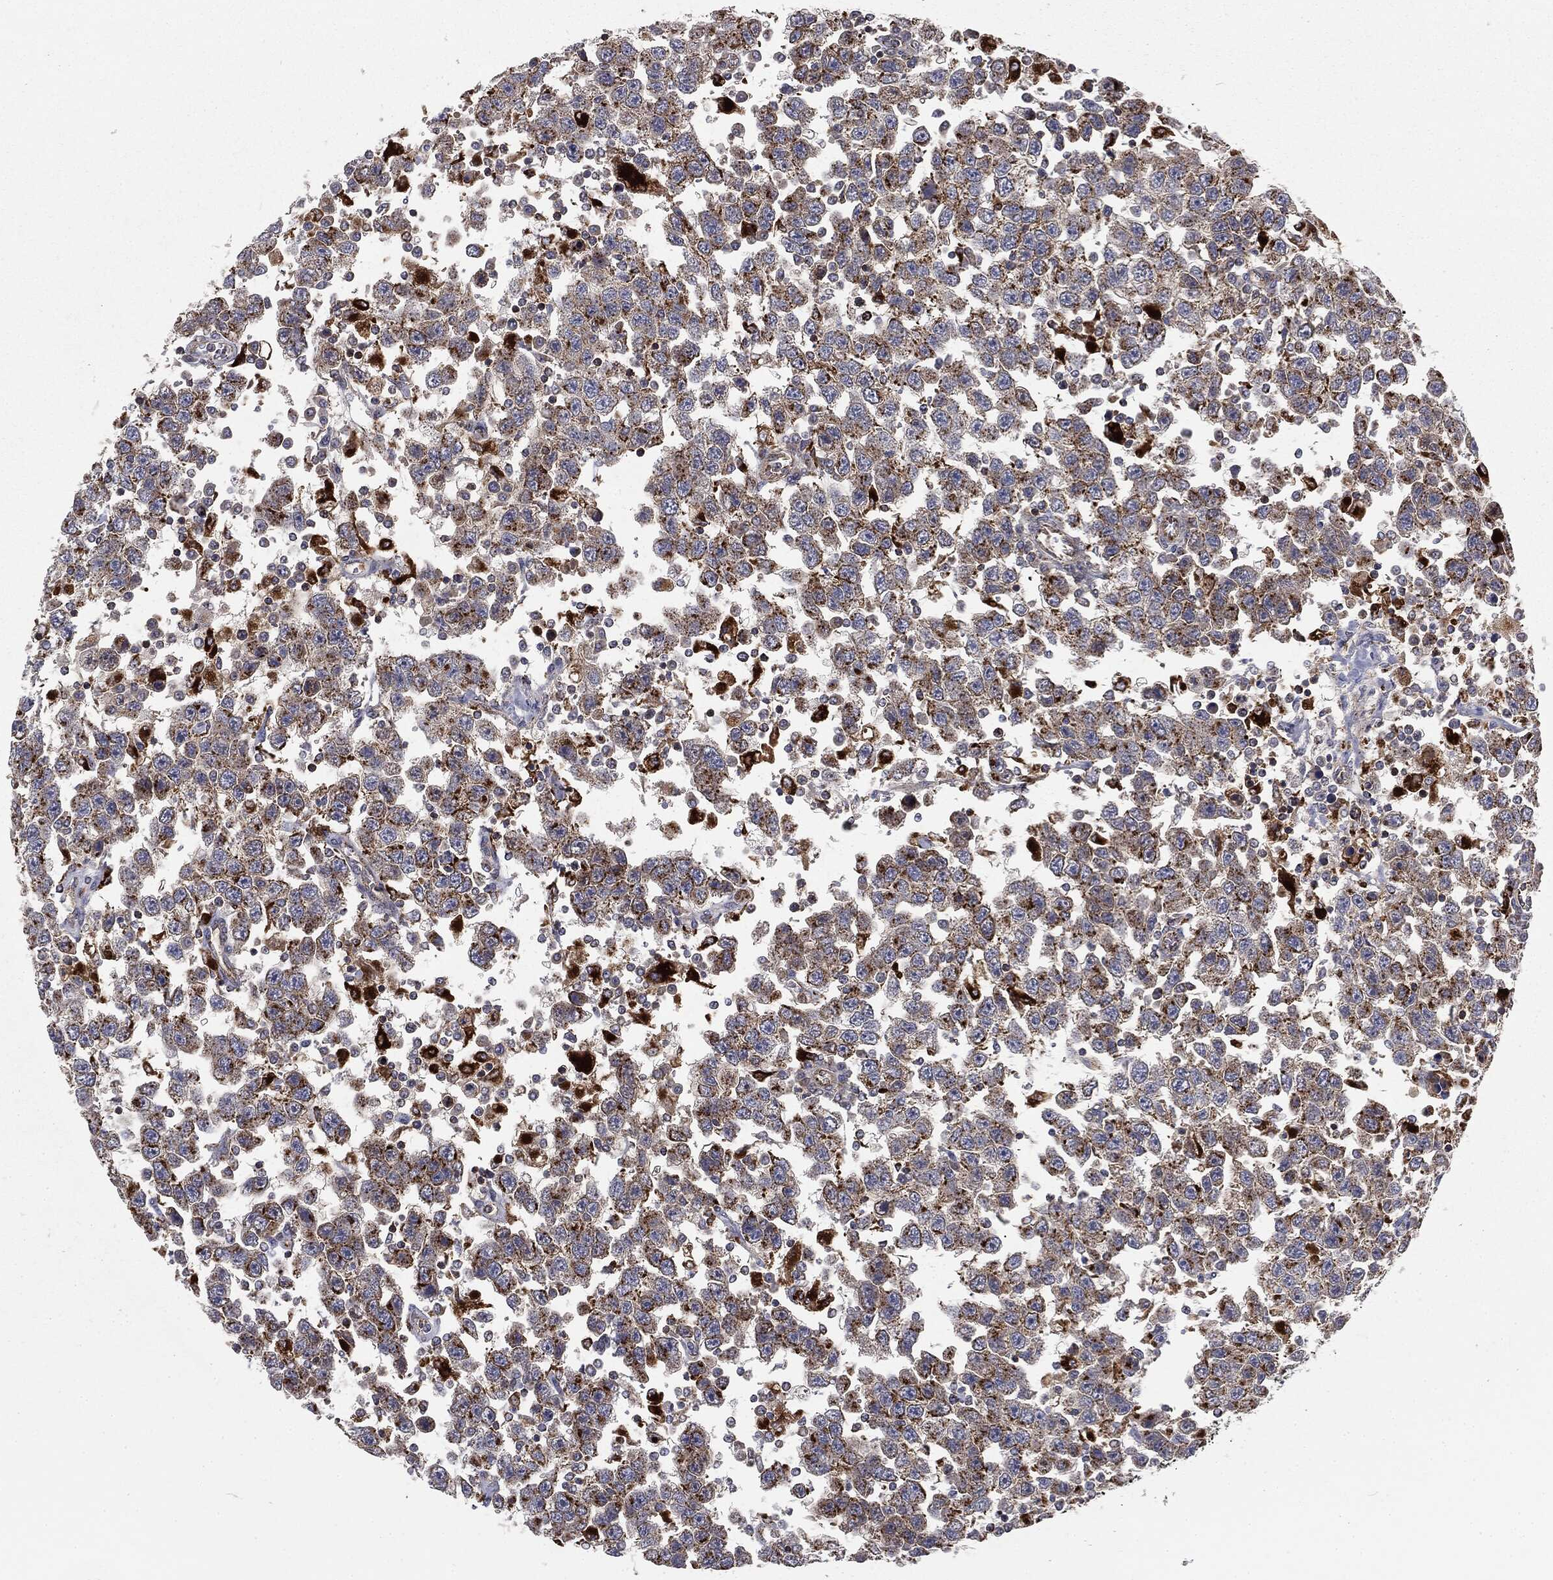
{"staining": {"intensity": "strong", "quantity": "25%-75%", "location": "cytoplasmic/membranous"}, "tissue": "testis cancer", "cell_type": "Tumor cells", "image_type": "cancer", "snomed": [{"axis": "morphology", "description": "Seminoma, NOS"}, {"axis": "topography", "description": "Testis"}], "caption": "Immunohistochemical staining of testis cancer (seminoma) displays high levels of strong cytoplasmic/membranous protein expression in approximately 25%-75% of tumor cells.", "gene": "CTSA", "patient": {"sex": "male", "age": 41}}